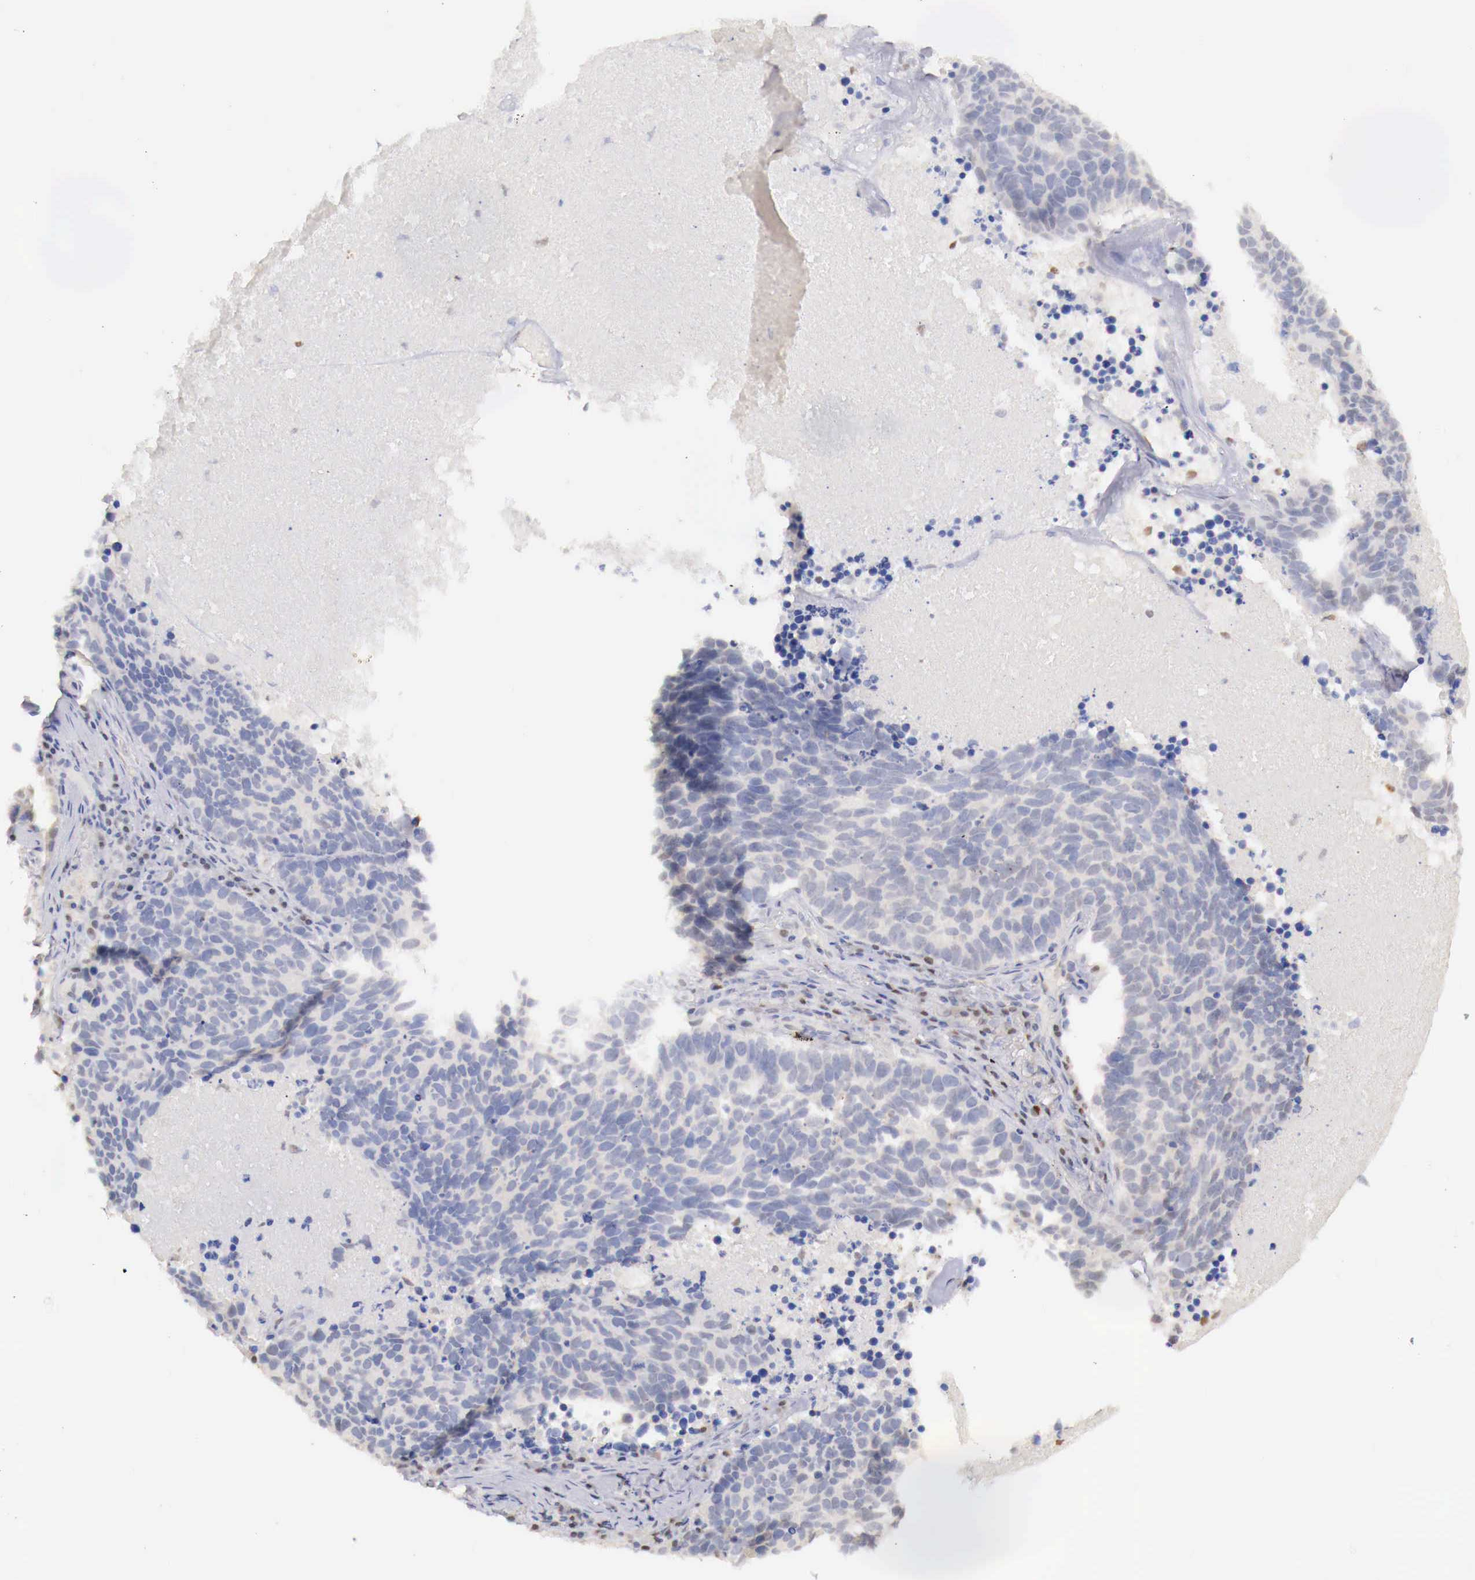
{"staining": {"intensity": "negative", "quantity": "none", "location": "none"}, "tissue": "lung cancer", "cell_type": "Tumor cells", "image_type": "cancer", "snomed": [{"axis": "morphology", "description": "Neoplasm, malignant, NOS"}, {"axis": "topography", "description": "Lung"}], "caption": "Protein analysis of lung neoplasm (malignant) demonstrates no significant staining in tumor cells.", "gene": "UBA1", "patient": {"sex": "female", "age": 75}}